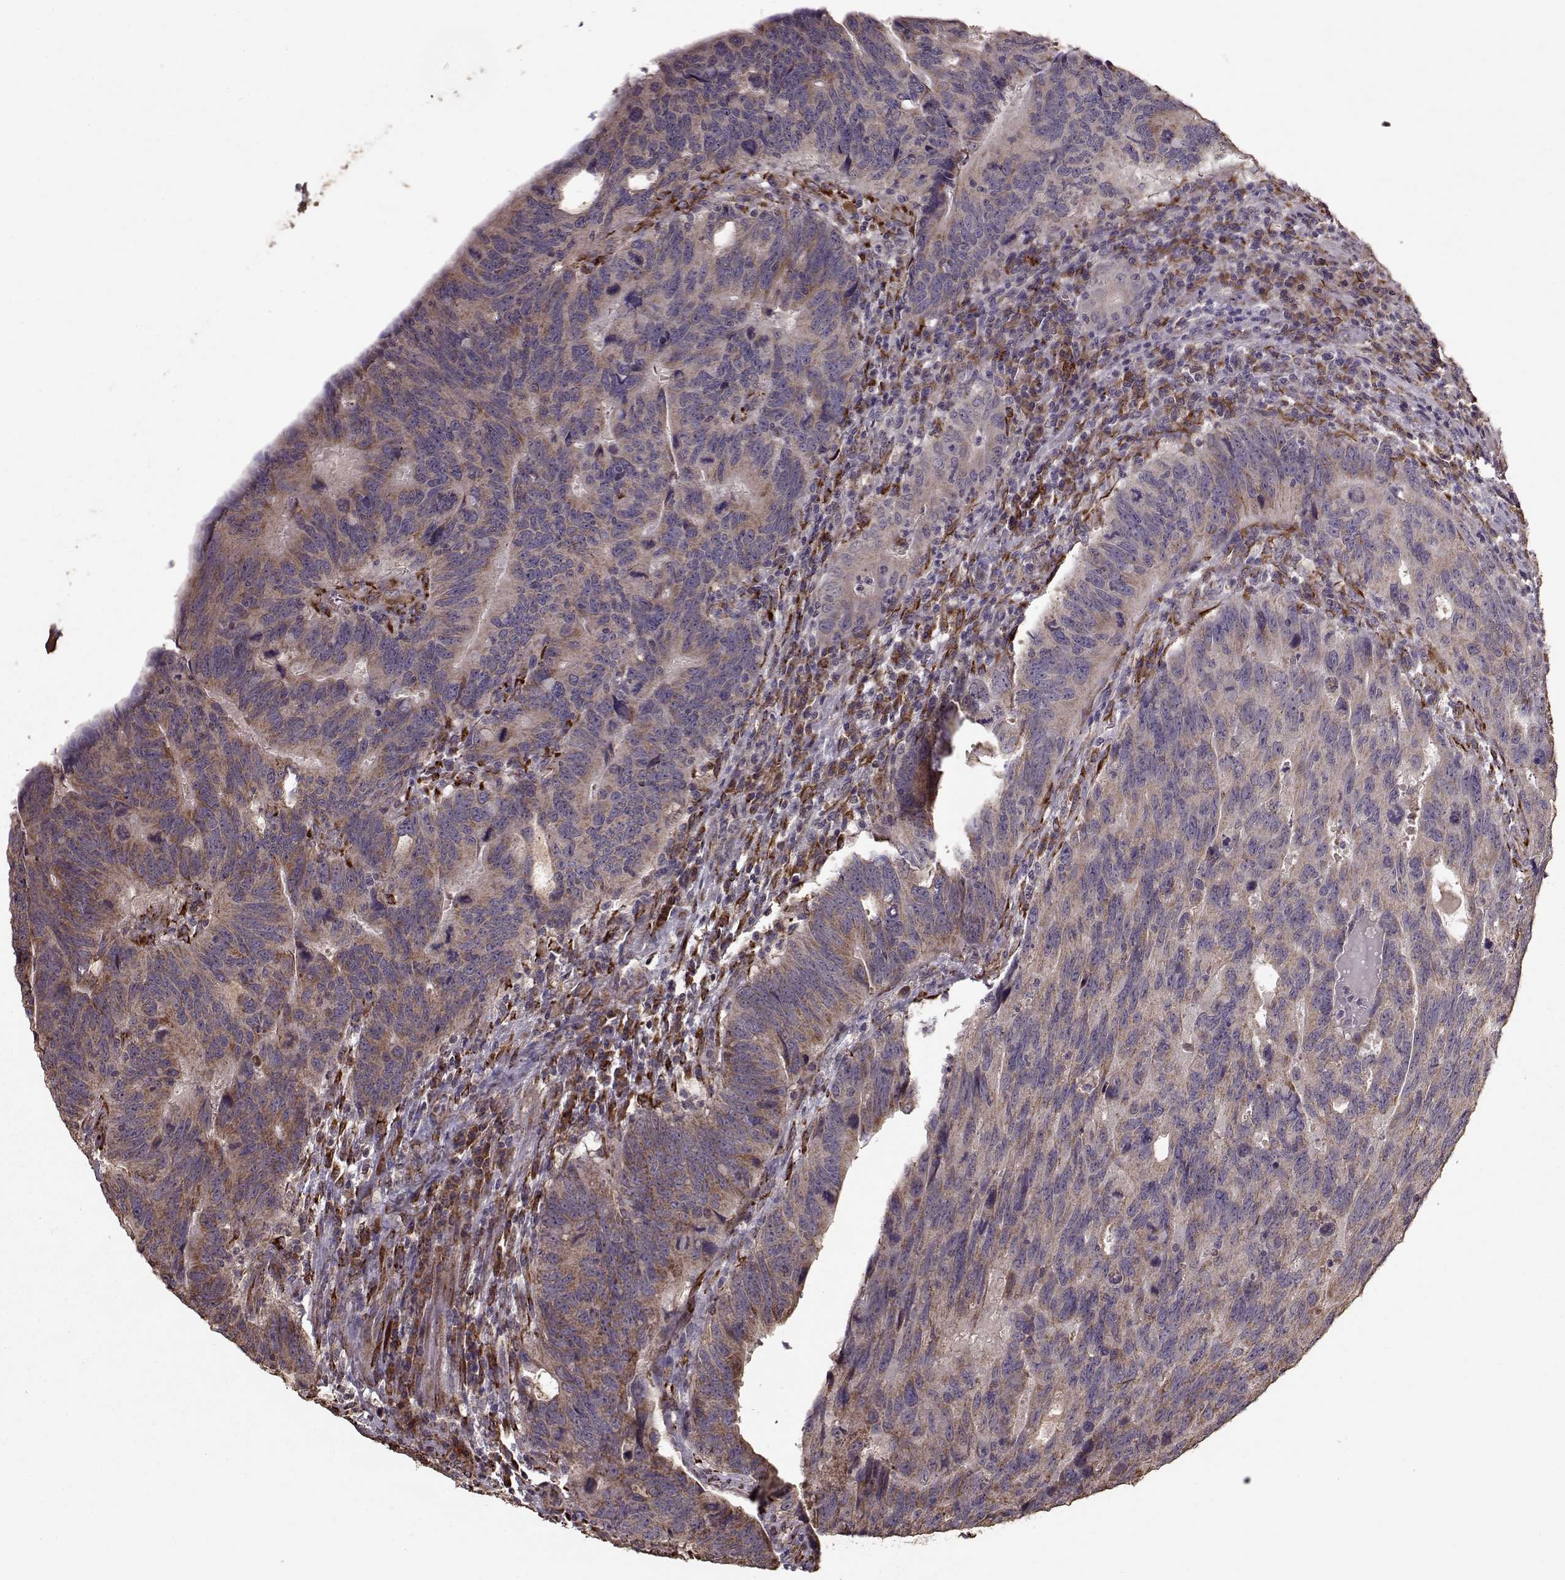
{"staining": {"intensity": "moderate", "quantity": ">75%", "location": "cytoplasmic/membranous"}, "tissue": "colorectal cancer", "cell_type": "Tumor cells", "image_type": "cancer", "snomed": [{"axis": "morphology", "description": "Adenocarcinoma, NOS"}, {"axis": "topography", "description": "Colon"}], "caption": "An immunohistochemistry micrograph of neoplastic tissue is shown. Protein staining in brown highlights moderate cytoplasmic/membranous positivity in colorectal cancer (adenocarcinoma) within tumor cells. Immunohistochemistry (ihc) stains the protein of interest in brown and the nuclei are stained blue.", "gene": "IMMP1L", "patient": {"sex": "female", "age": 77}}